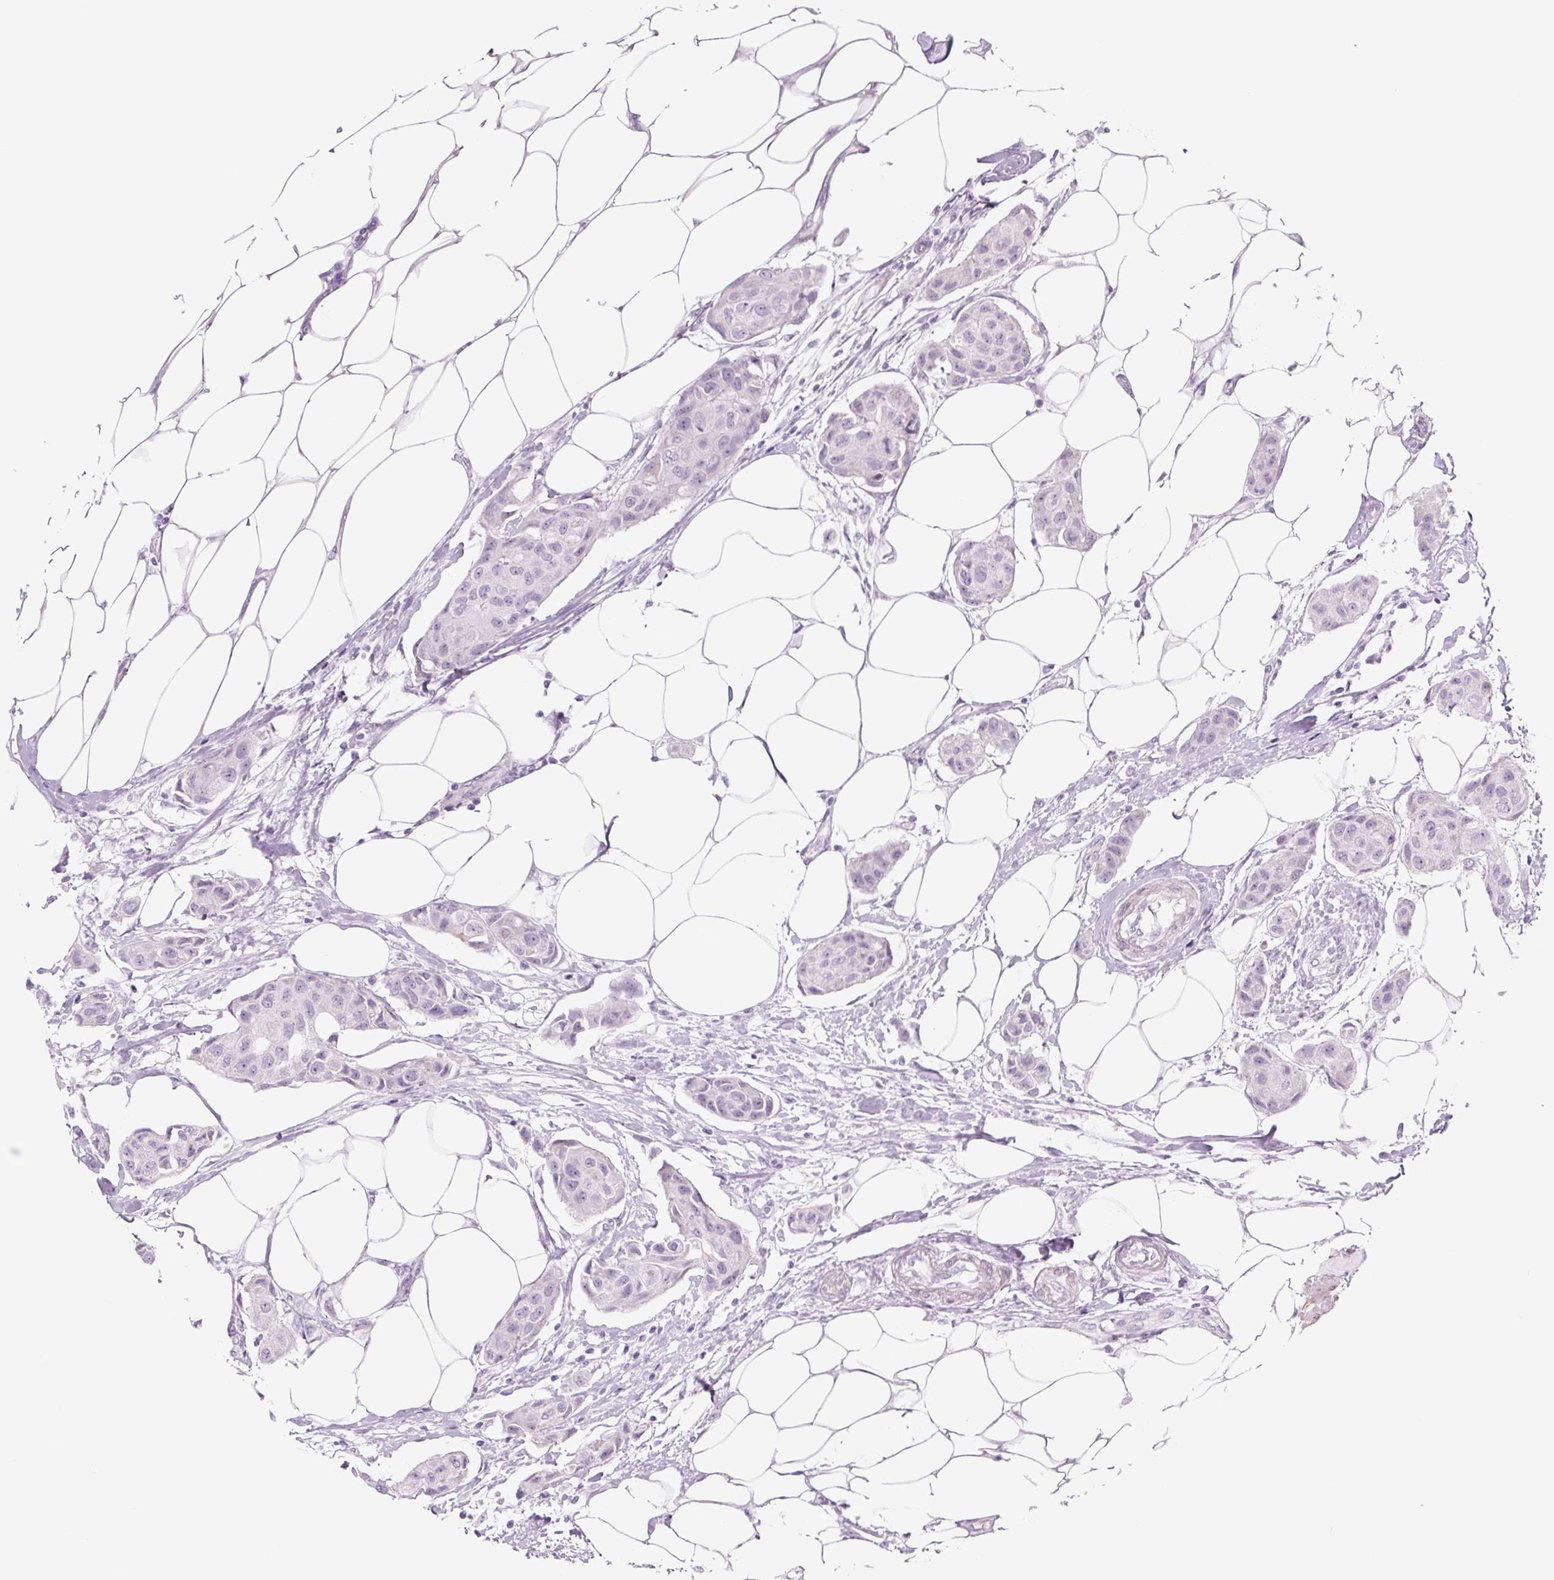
{"staining": {"intensity": "negative", "quantity": "none", "location": "none"}, "tissue": "breast cancer", "cell_type": "Tumor cells", "image_type": "cancer", "snomed": [{"axis": "morphology", "description": "Duct carcinoma"}, {"axis": "topography", "description": "Breast"}, {"axis": "topography", "description": "Lymph node"}], "caption": "IHC of invasive ductal carcinoma (breast) exhibits no expression in tumor cells.", "gene": "RRS1", "patient": {"sex": "female", "age": 80}}